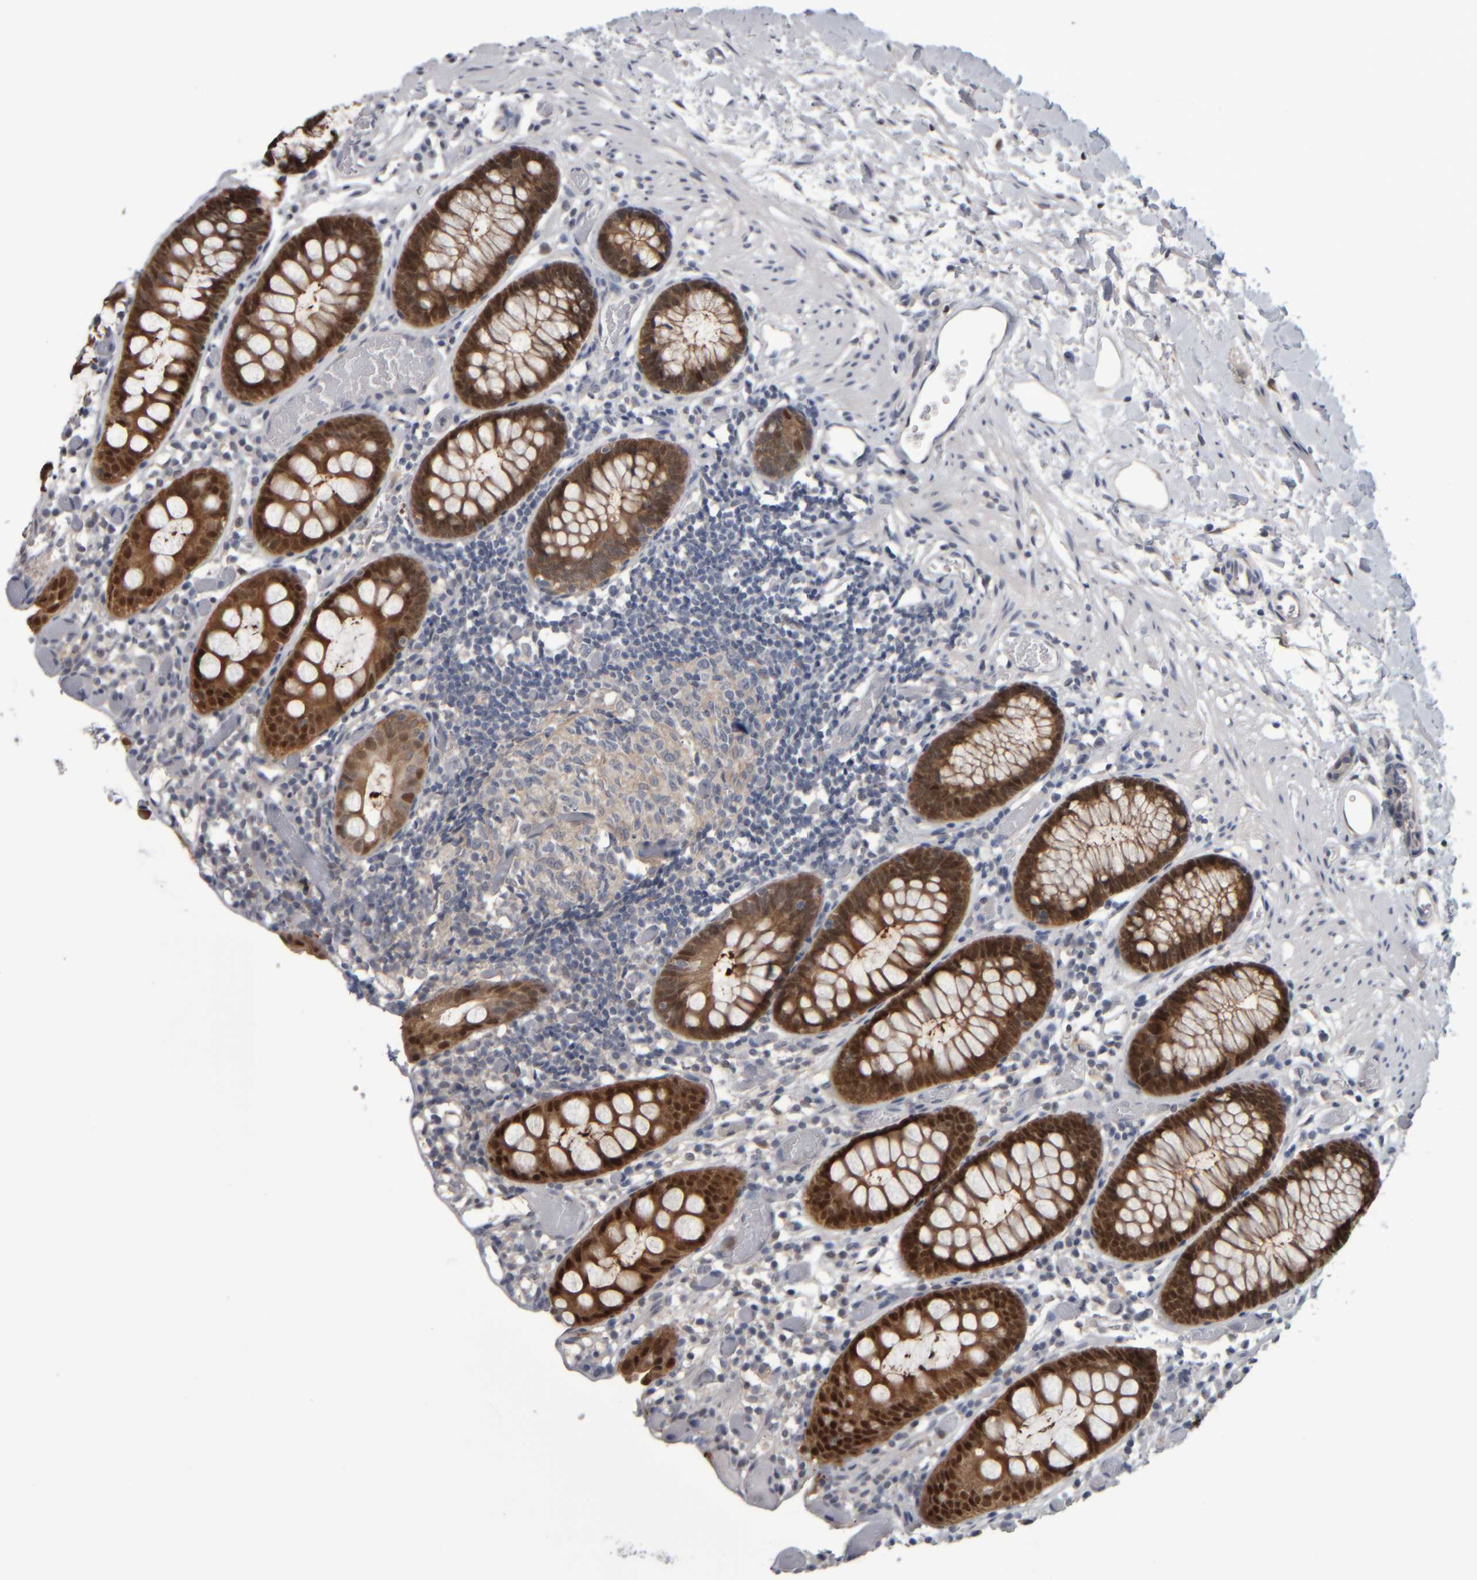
{"staining": {"intensity": "negative", "quantity": "none", "location": "none"}, "tissue": "colon", "cell_type": "Endothelial cells", "image_type": "normal", "snomed": [{"axis": "morphology", "description": "Normal tissue, NOS"}, {"axis": "topography", "description": "Colon"}], "caption": "This is a image of immunohistochemistry (IHC) staining of normal colon, which shows no expression in endothelial cells. (DAB immunohistochemistry (IHC) with hematoxylin counter stain).", "gene": "COL14A1", "patient": {"sex": "male", "age": 14}}